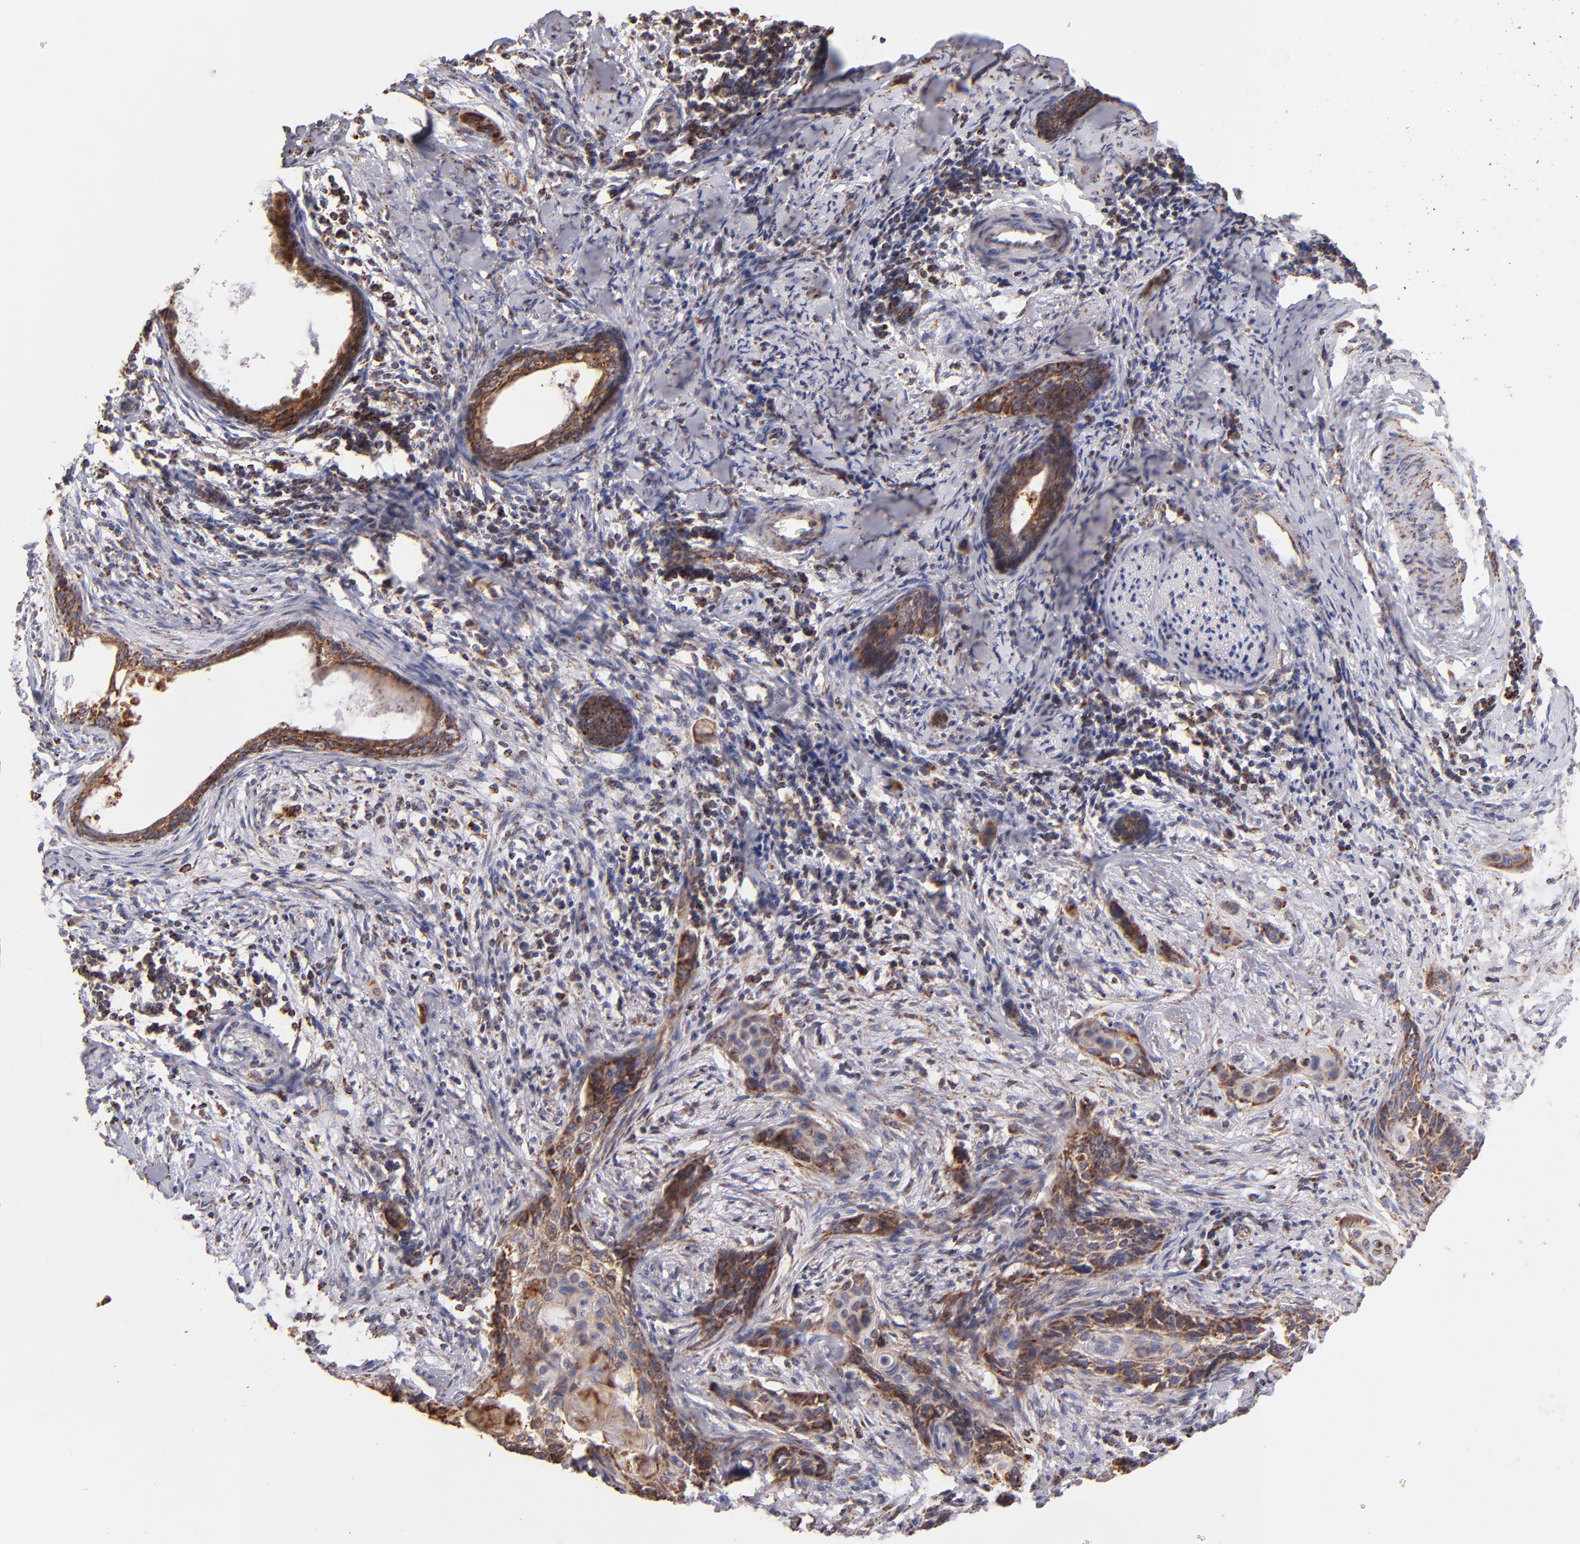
{"staining": {"intensity": "strong", "quantity": ">75%", "location": "cytoplasmic/membranous"}, "tissue": "cervical cancer", "cell_type": "Tumor cells", "image_type": "cancer", "snomed": [{"axis": "morphology", "description": "Squamous cell carcinoma, NOS"}, {"axis": "topography", "description": "Cervix"}], "caption": "Tumor cells show strong cytoplasmic/membranous staining in about >75% of cells in cervical cancer (squamous cell carcinoma).", "gene": "DLST", "patient": {"sex": "female", "age": 33}}